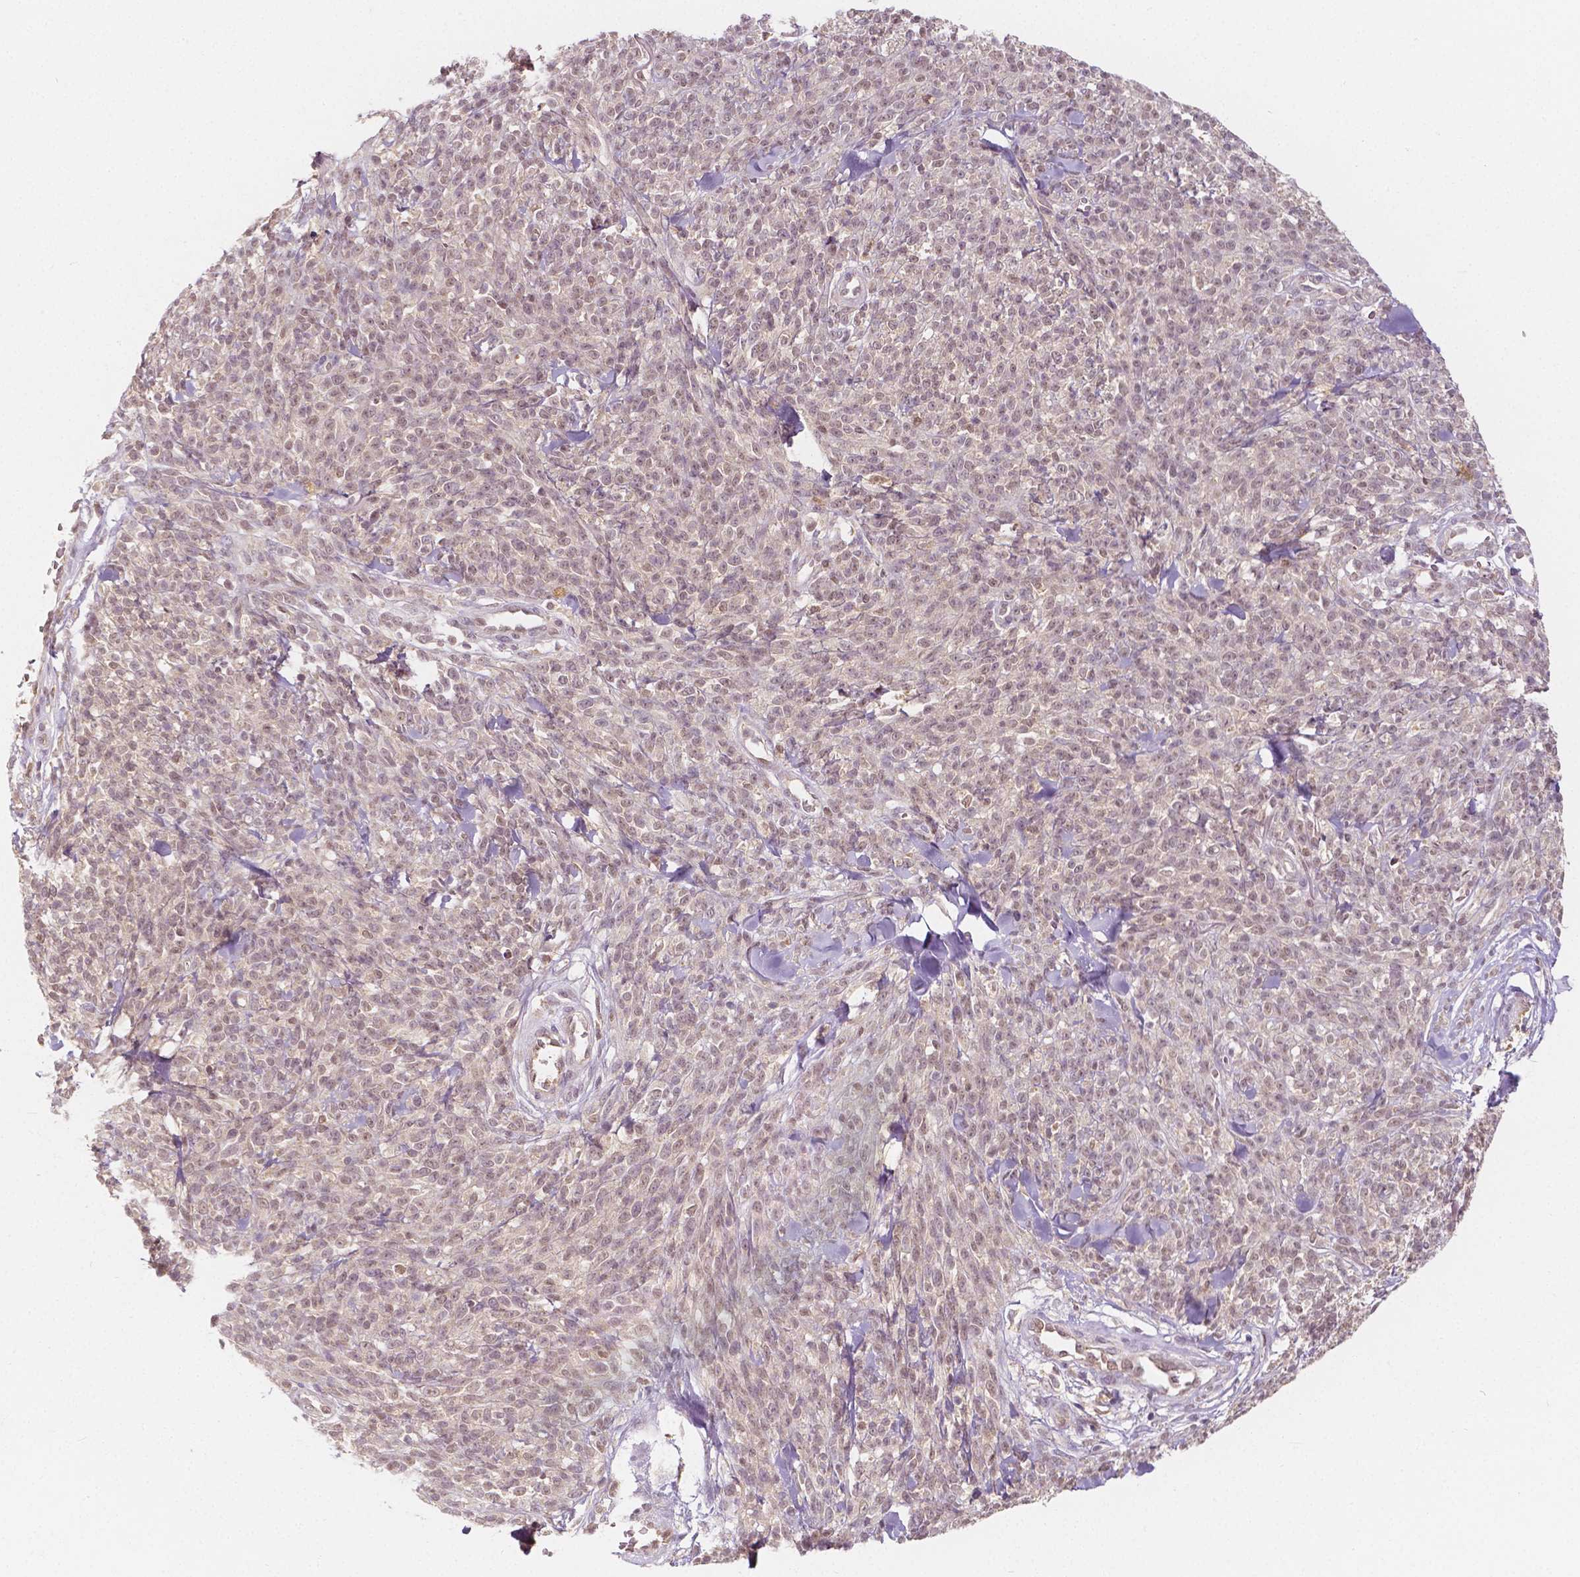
{"staining": {"intensity": "weak", "quantity": ">75%", "location": "nuclear"}, "tissue": "melanoma", "cell_type": "Tumor cells", "image_type": "cancer", "snomed": [{"axis": "morphology", "description": "Malignant melanoma, NOS"}, {"axis": "topography", "description": "Skin"}, {"axis": "topography", "description": "Skin of trunk"}], "caption": "Brown immunohistochemical staining in melanoma demonstrates weak nuclear staining in approximately >75% of tumor cells.", "gene": "NAPRT", "patient": {"sex": "male", "age": 74}}